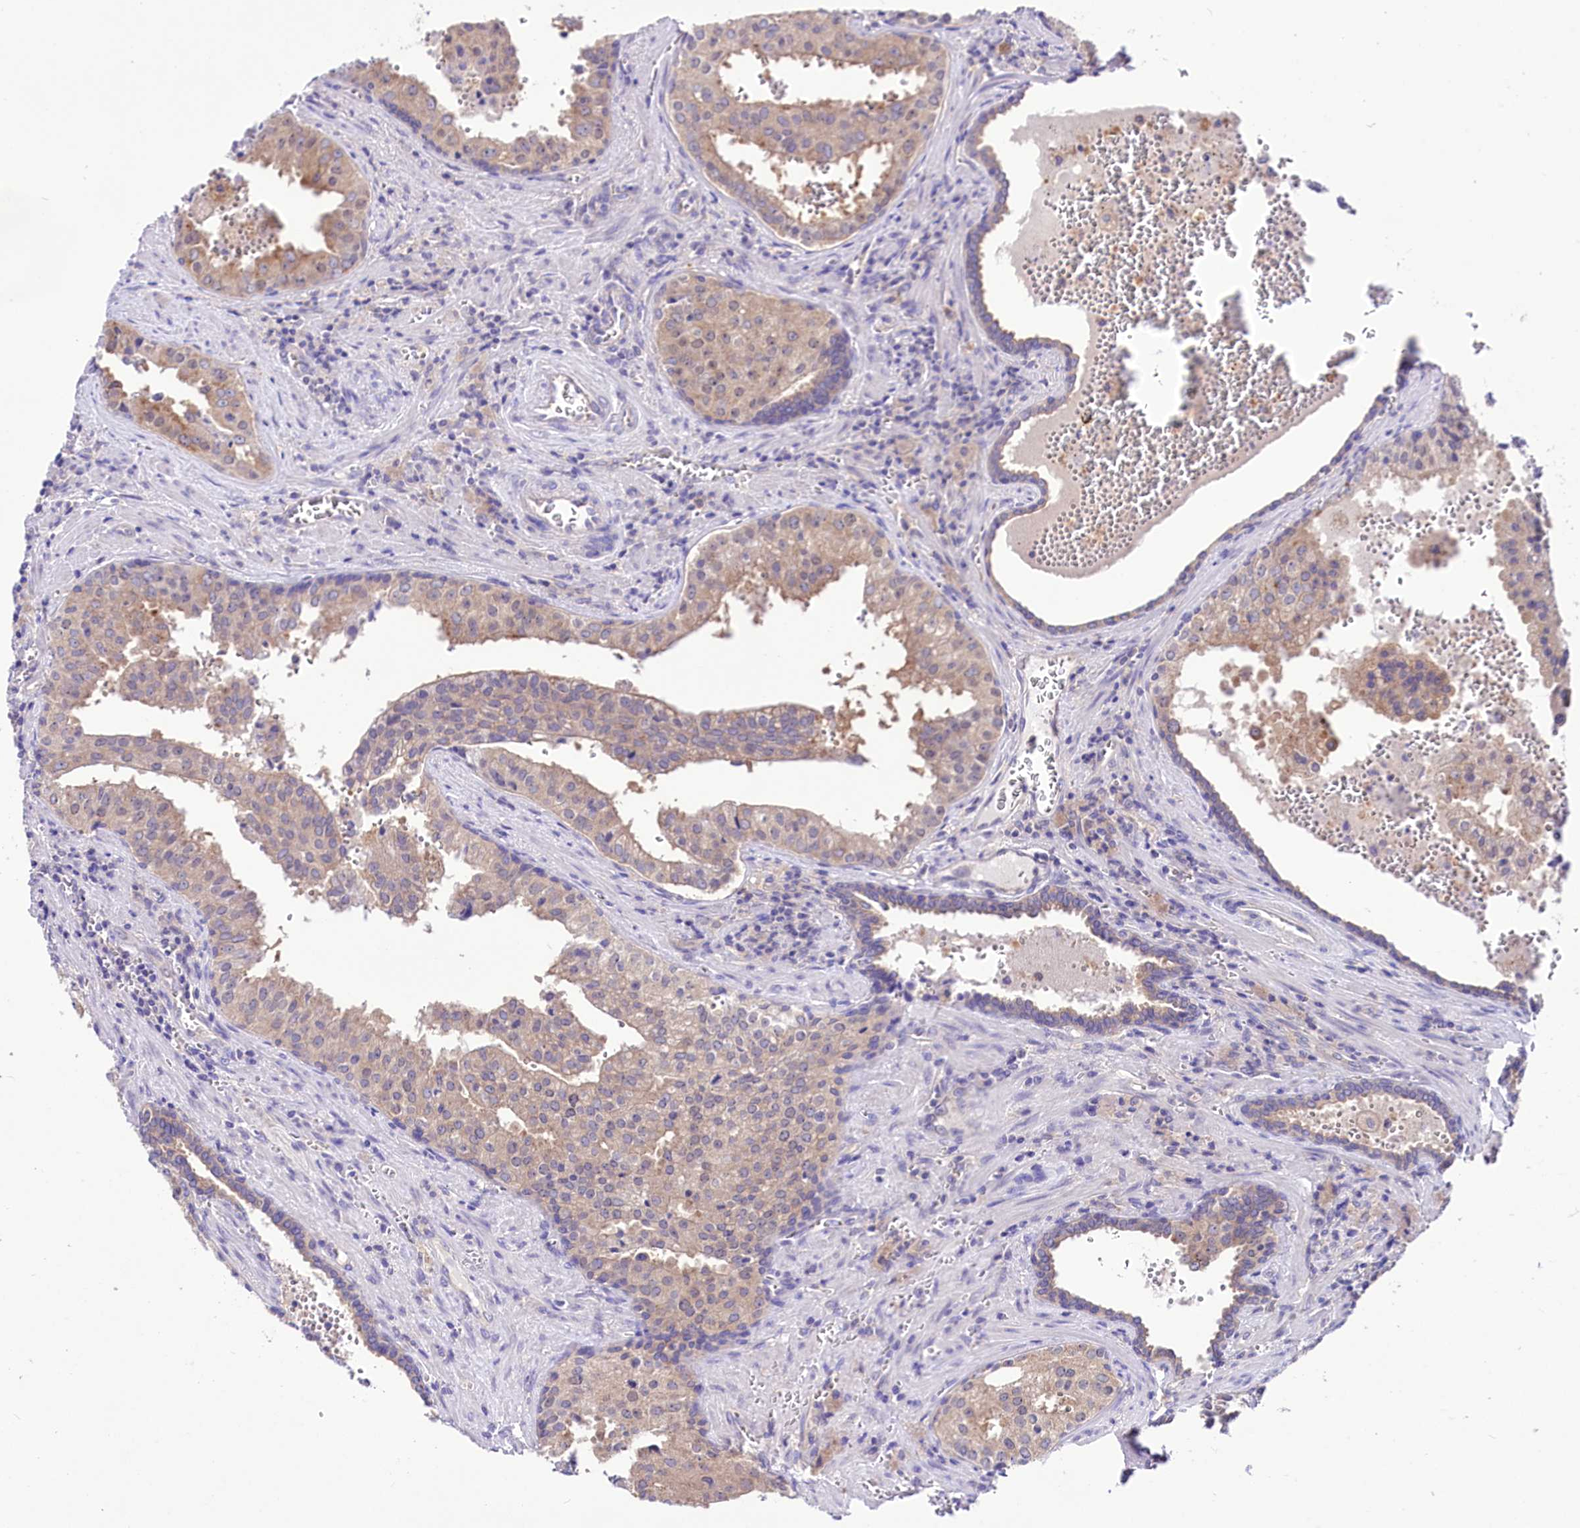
{"staining": {"intensity": "weak", "quantity": "25%-75%", "location": "cytoplasmic/membranous"}, "tissue": "prostate cancer", "cell_type": "Tumor cells", "image_type": "cancer", "snomed": [{"axis": "morphology", "description": "Adenocarcinoma, High grade"}, {"axis": "topography", "description": "Prostate"}], "caption": "Brown immunohistochemical staining in human prostate cancer (high-grade adenocarcinoma) exhibits weak cytoplasmic/membranous expression in about 25%-75% of tumor cells.", "gene": "ABHD5", "patient": {"sex": "male", "age": 68}}